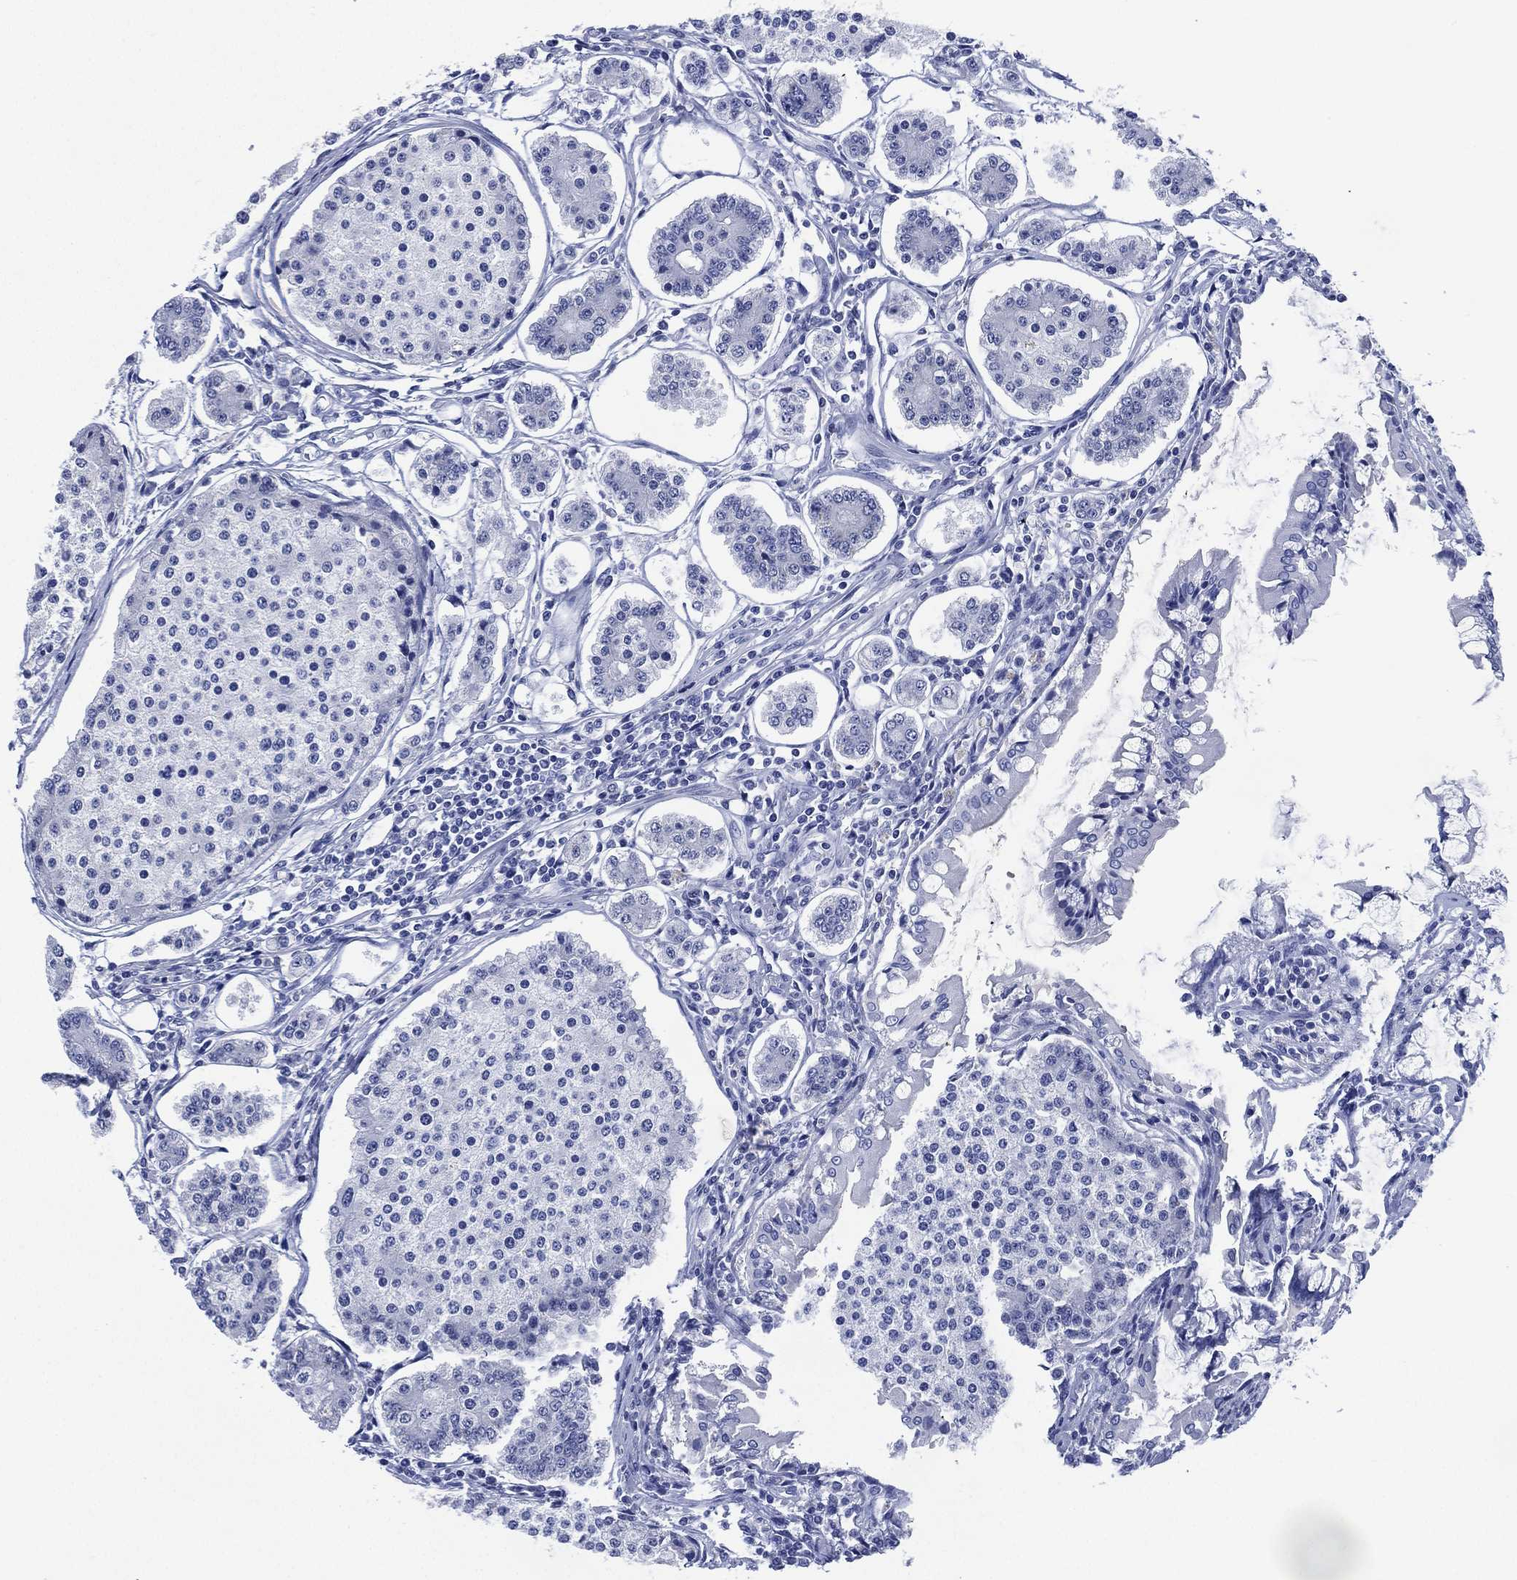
{"staining": {"intensity": "negative", "quantity": "none", "location": "none"}, "tissue": "carcinoid", "cell_type": "Tumor cells", "image_type": "cancer", "snomed": [{"axis": "morphology", "description": "Carcinoid, malignant, NOS"}, {"axis": "topography", "description": "Small intestine"}], "caption": "A high-resolution histopathology image shows IHC staining of carcinoid, which shows no significant staining in tumor cells.", "gene": "SIGLECL1", "patient": {"sex": "female", "age": 65}}